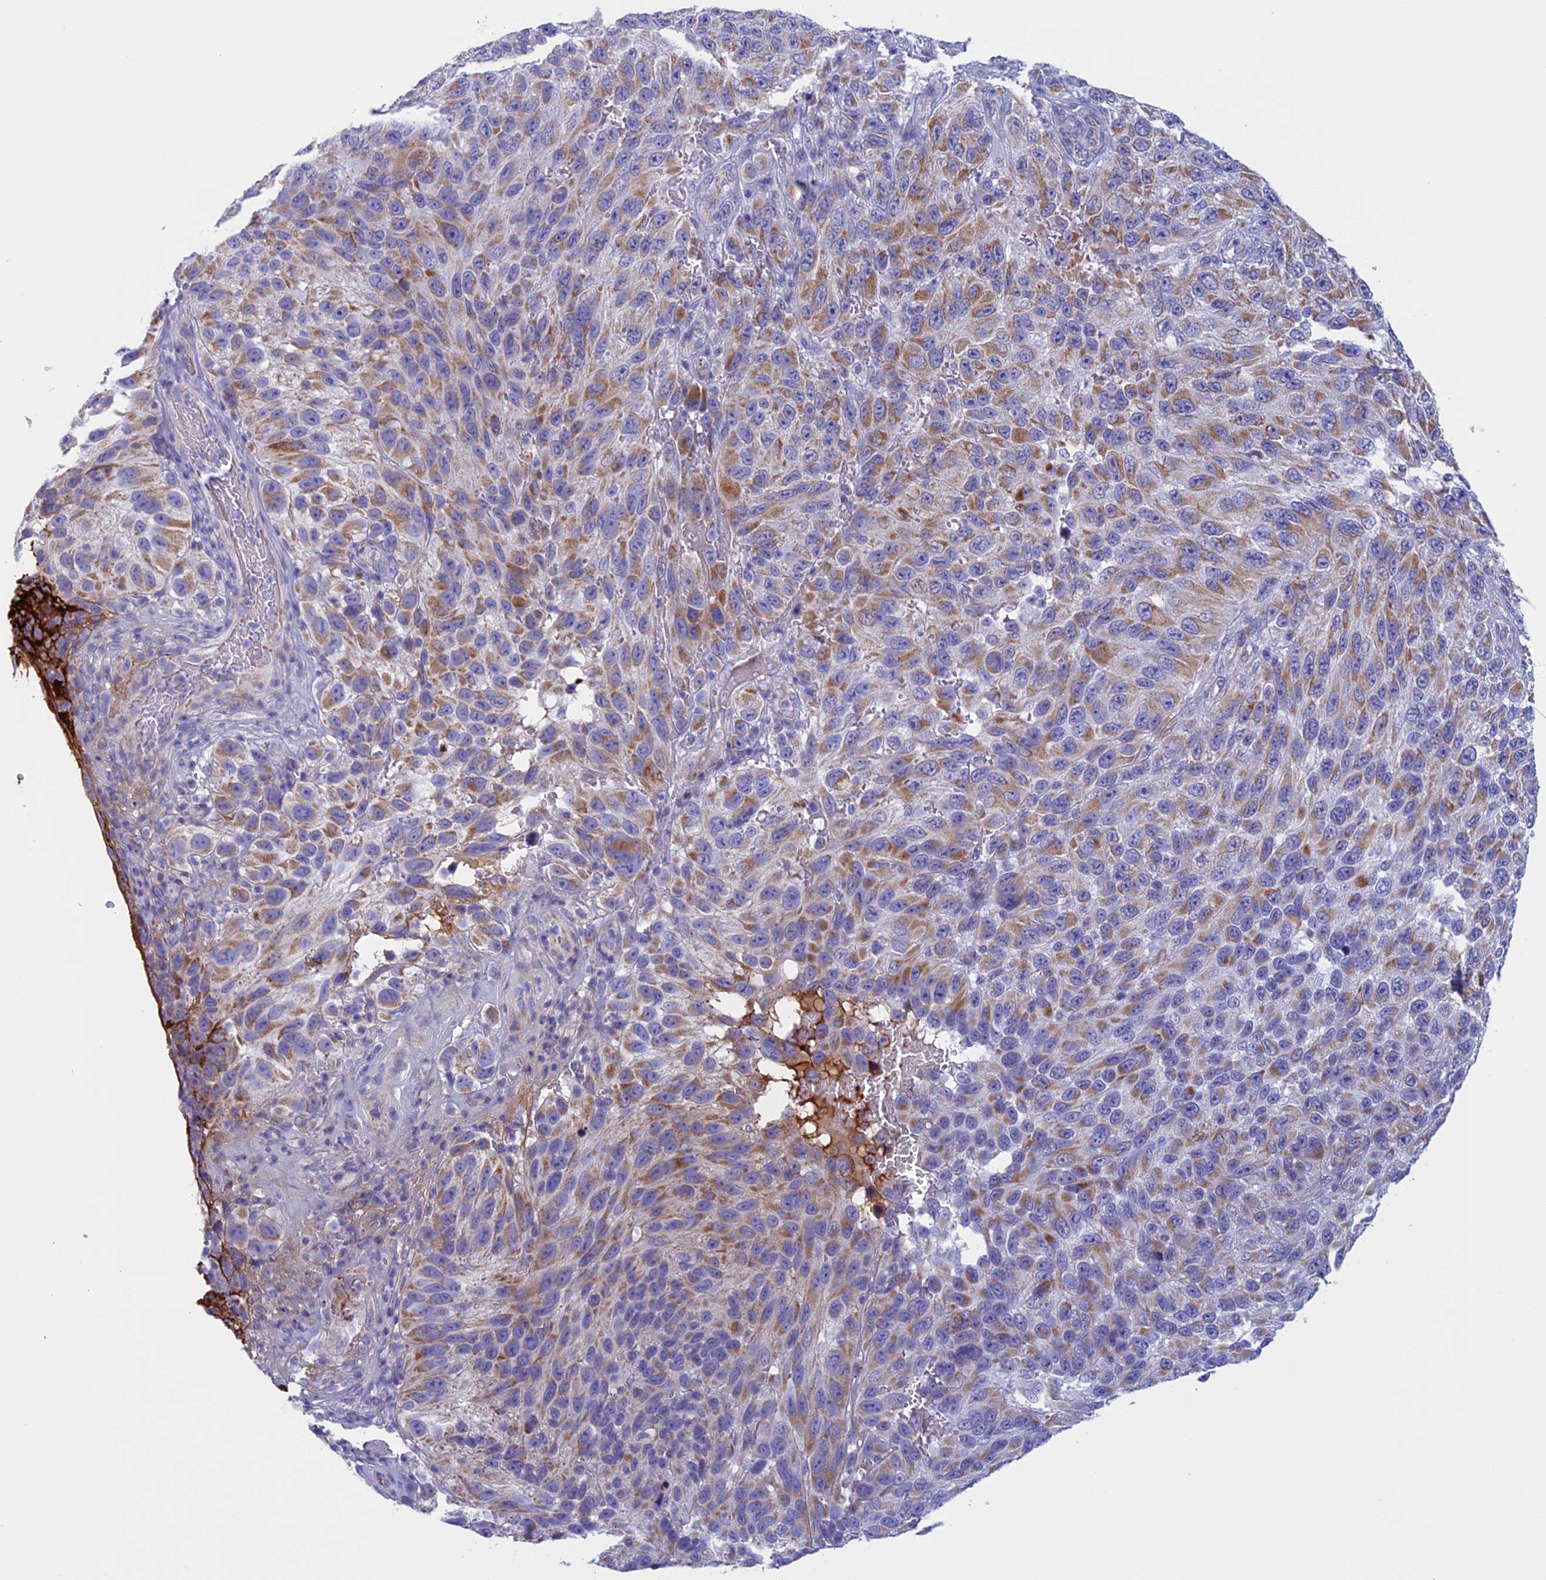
{"staining": {"intensity": "moderate", "quantity": "25%-75%", "location": "cytoplasmic/membranous"}, "tissue": "melanoma", "cell_type": "Tumor cells", "image_type": "cancer", "snomed": [{"axis": "morphology", "description": "Malignant melanoma, NOS"}, {"axis": "topography", "description": "Skin"}], "caption": "DAB immunohistochemical staining of malignant melanoma shows moderate cytoplasmic/membranous protein staining in about 25%-75% of tumor cells.", "gene": "NDUFB9", "patient": {"sex": "female", "age": 96}}